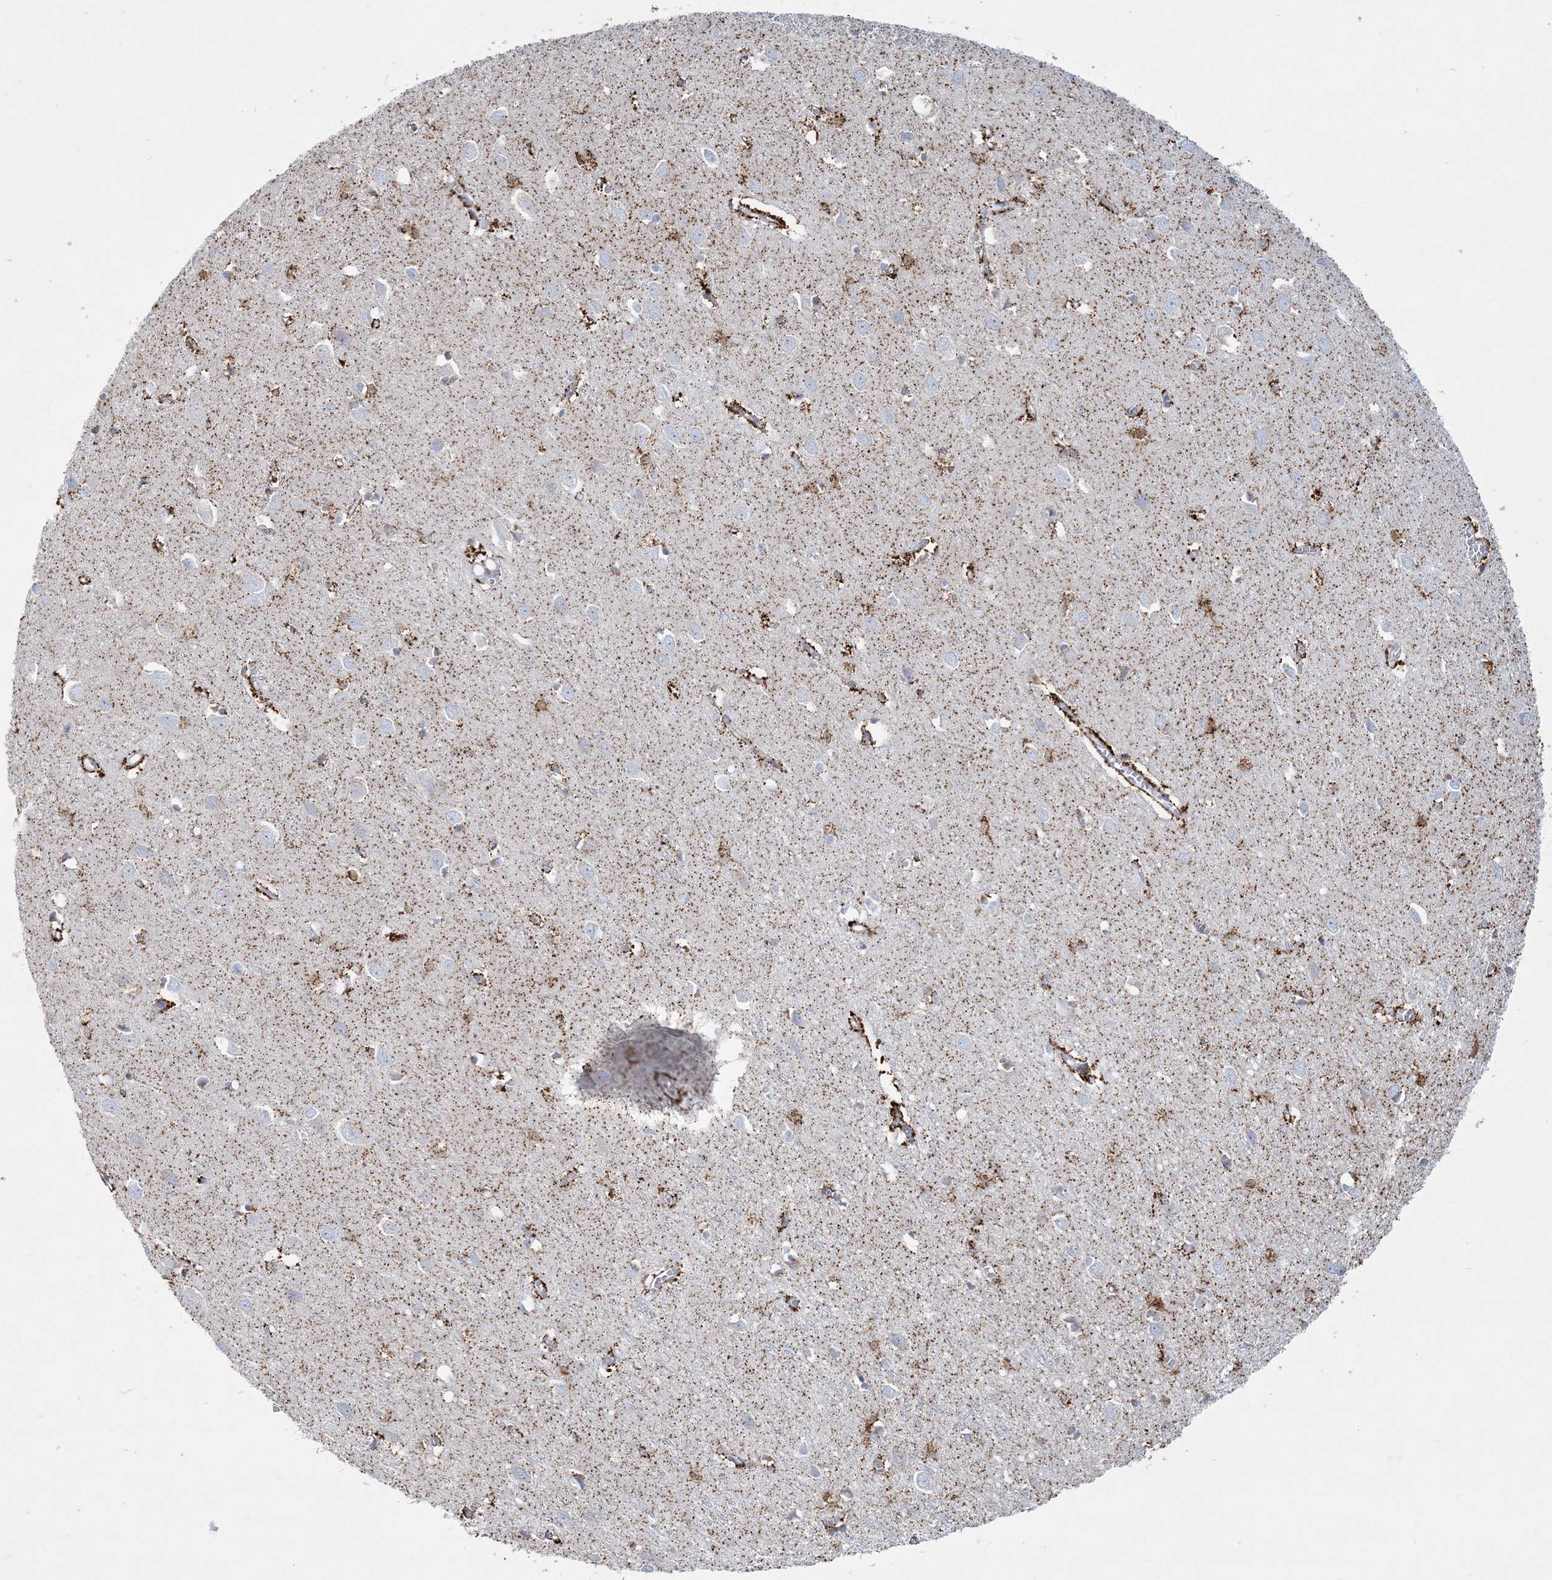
{"staining": {"intensity": "negative", "quantity": "none", "location": "none"}, "tissue": "cerebral cortex", "cell_type": "Endothelial cells", "image_type": "normal", "snomed": [{"axis": "morphology", "description": "Normal tissue, NOS"}, {"axis": "topography", "description": "Cerebral cortex"}], "caption": "Immunohistochemistry photomicrograph of unremarkable cerebral cortex: human cerebral cortex stained with DAB (3,3'-diaminobenzidine) demonstrates no significant protein staining in endothelial cells.", "gene": "TBC1D7", "patient": {"sex": "female", "age": 64}}